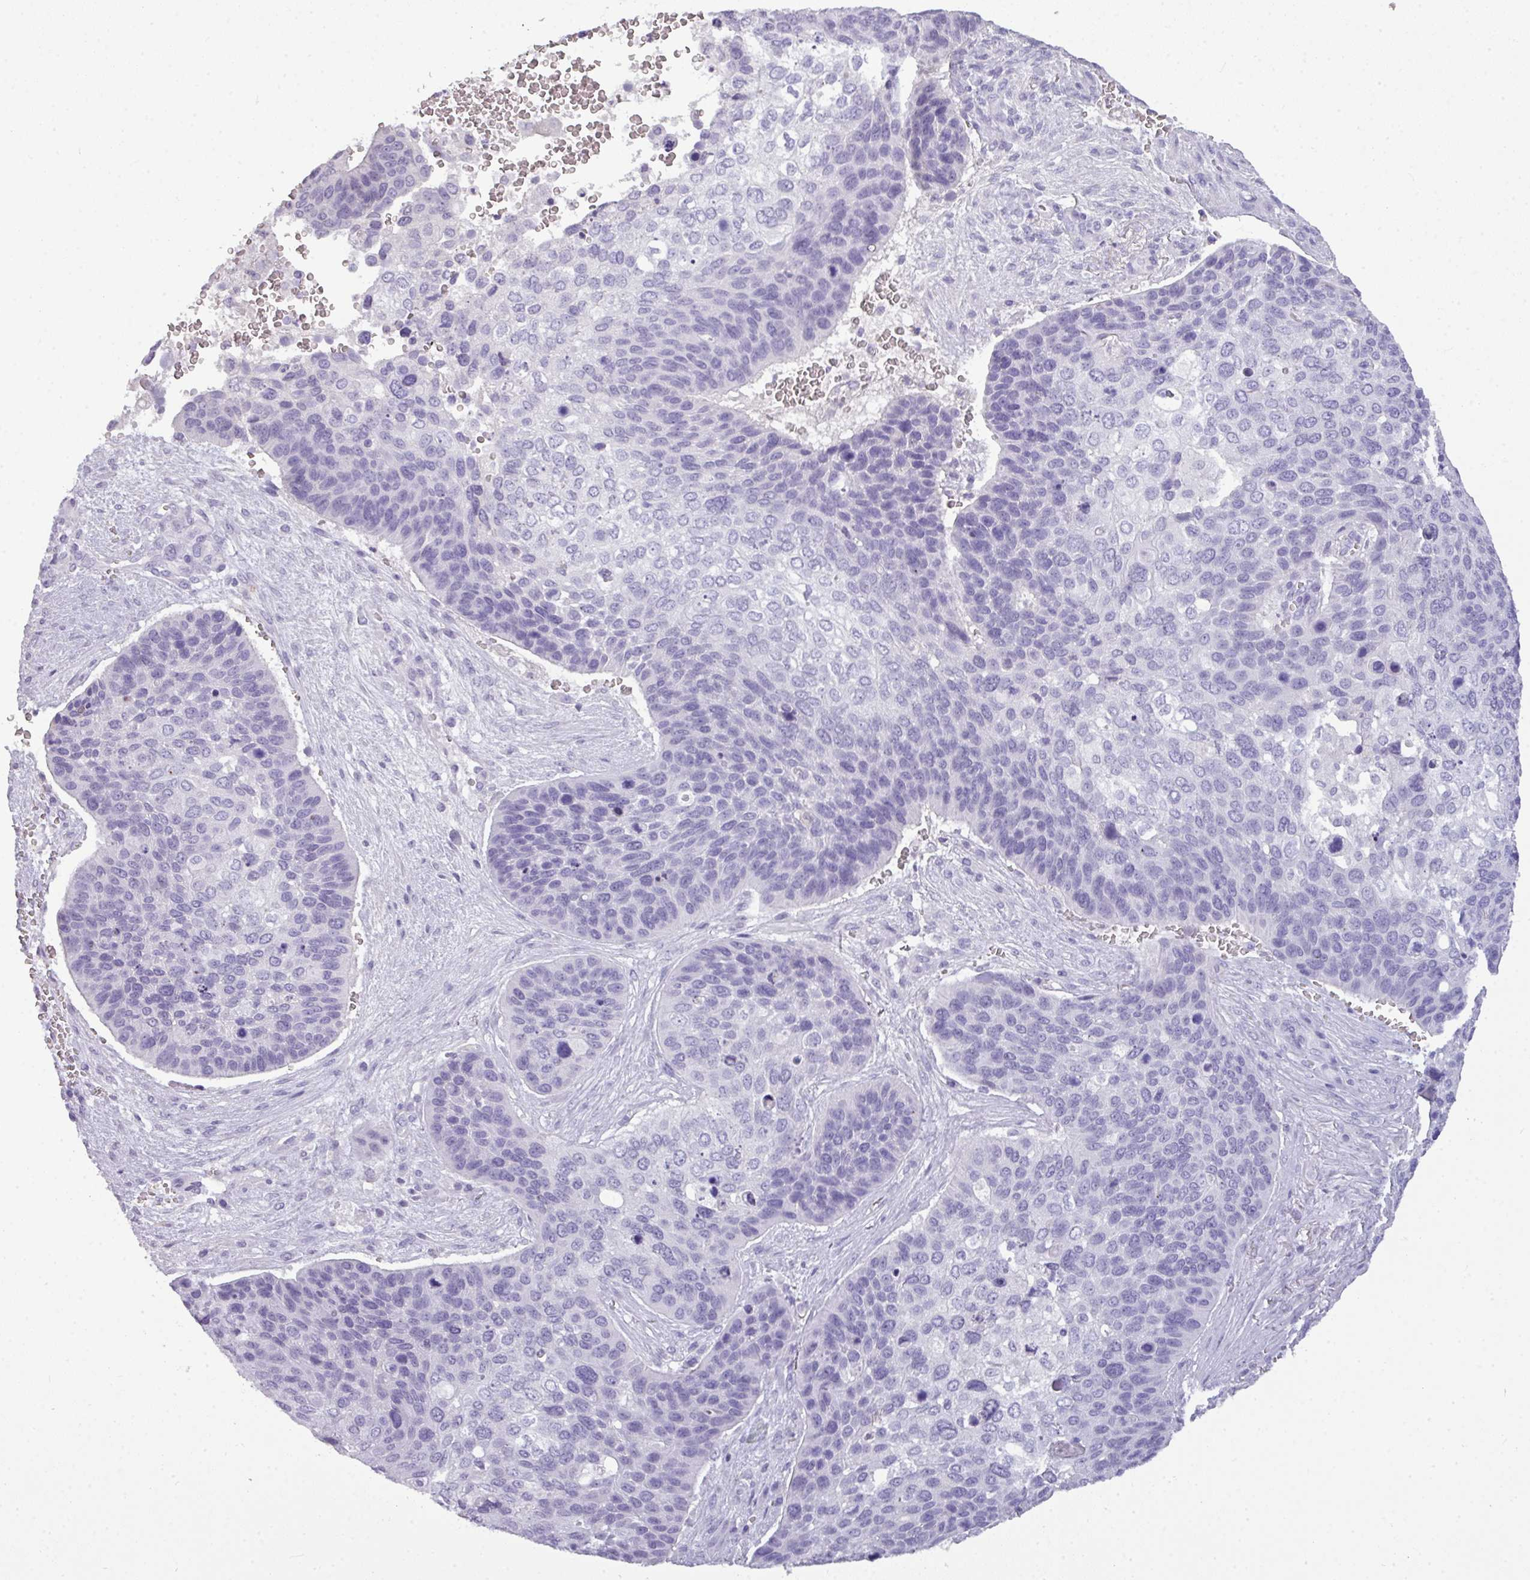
{"staining": {"intensity": "negative", "quantity": "none", "location": "none"}, "tissue": "skin cancer", "cell_type": "Tumor cells", "image_type": "cancer", "snomed": [{"axis": "morphology", "description": "Basal cell carcinoma"}, {"axis": "topography", "description": "Skin"}], "caption": "A high-resolution histopathology image shows immunohistochemistry staining of basal cell carcinoma (skin), which exhibits no significant staining in tumor cells.", "gene": "TMEM91", "patient": {"sex": "female", "age": 74}}